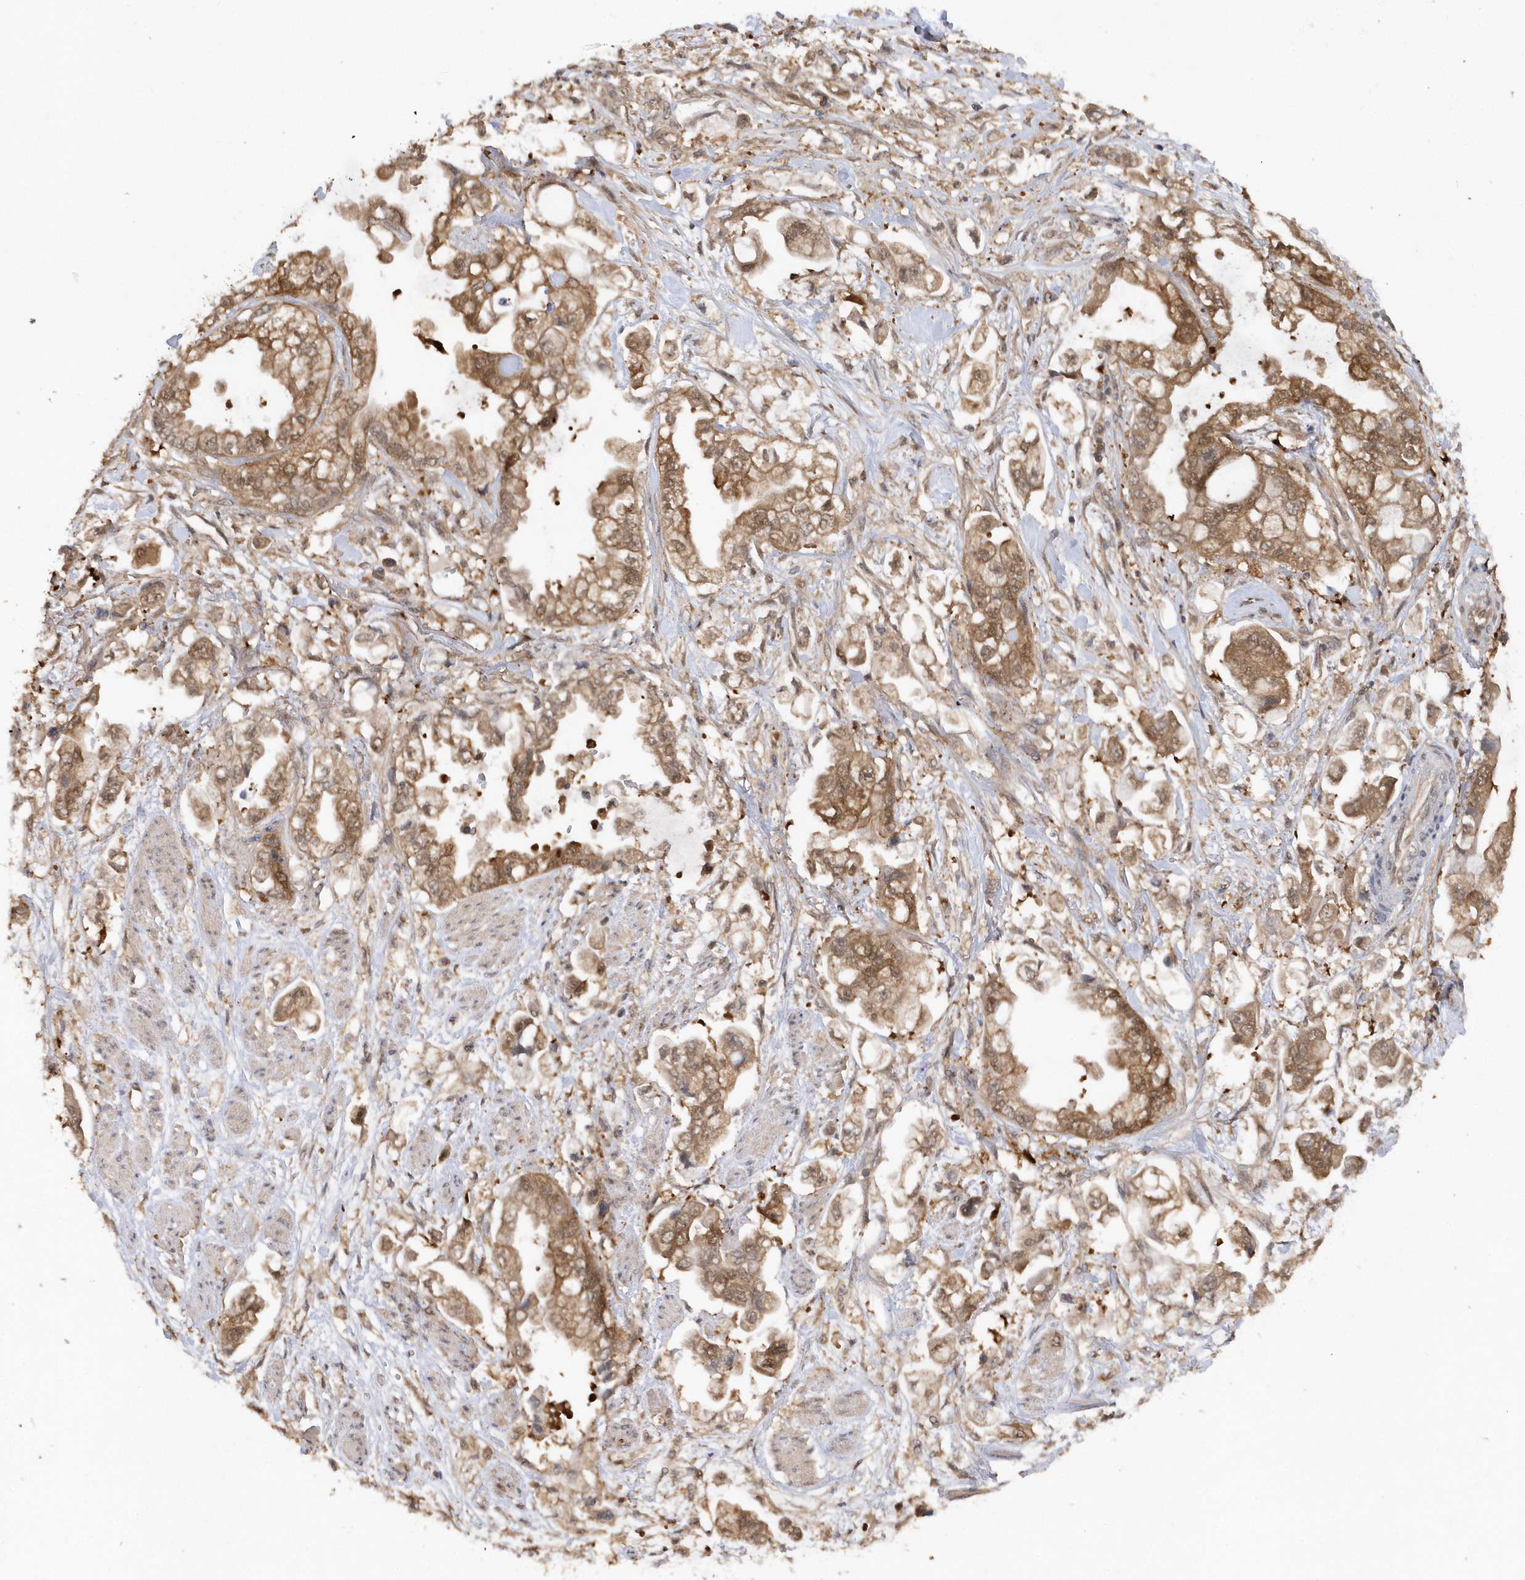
{"staining": {"intensity": "moderate", "quantity": ">75%", "location": "cytoplasmic/membranous"}, "tissue": "stomach cancer", "cell_type": "Tumor cells", "image_type": "cancer", "snomed": [{"axis": "morphology", "description": "Adenocarcinoma, NOS"}, {"axis": "topography", "description": "Stomach"}], "caption": "Human stomach cancer (adenocarcinoma) stained with a protein marker displays moderate staining in tumor cells.", "gene": "RPE", "patient": {"sex": "male", "age": 62}}